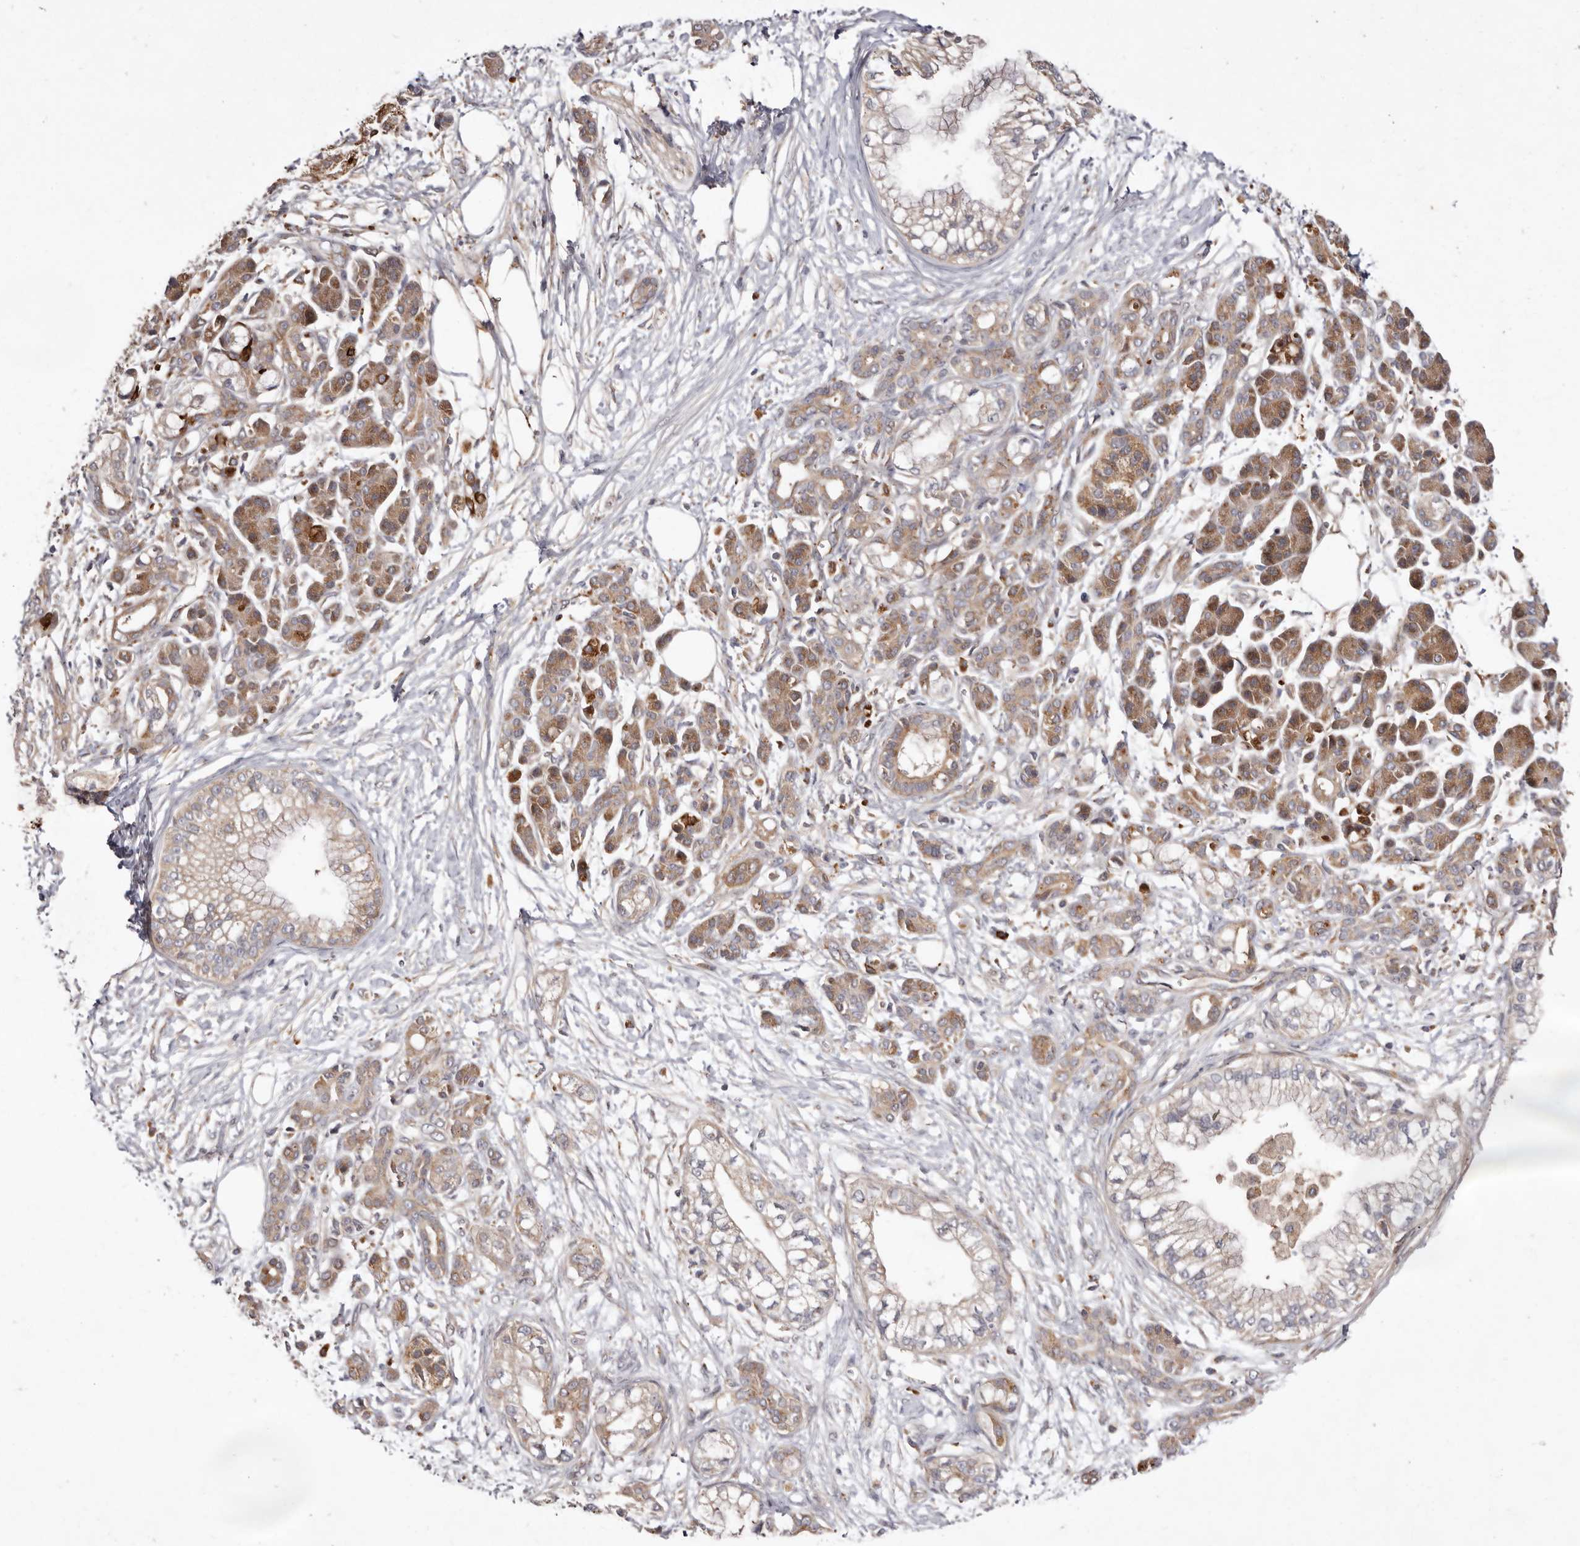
{"staining": {"intensity": "weak", "quantity": ">75%", "location": "cytoplasmic/membranous"}, "tissue": "pancreatic cancer", "cell_type": "Tumor cells", "image_type": "cancer", "snomed": [{"axis": "morphology", "description": "Adenocarcinoma, NOS"}, {"axis": "topography", "description": "Pancreas"}], "caption": "The immunohistochemical stain shows weak cytoplasmic/membranous expression in tumor cells of pancreatic adenocarcinoma tissue. (Stains: DAB (3,3'-diaminobenzidine) in brown, nuclei in blue, Microscopy: brightfield microscopy at high magnification).", "gene": "GOT1L1", "patient": {"sex": "male", "age": 68}}